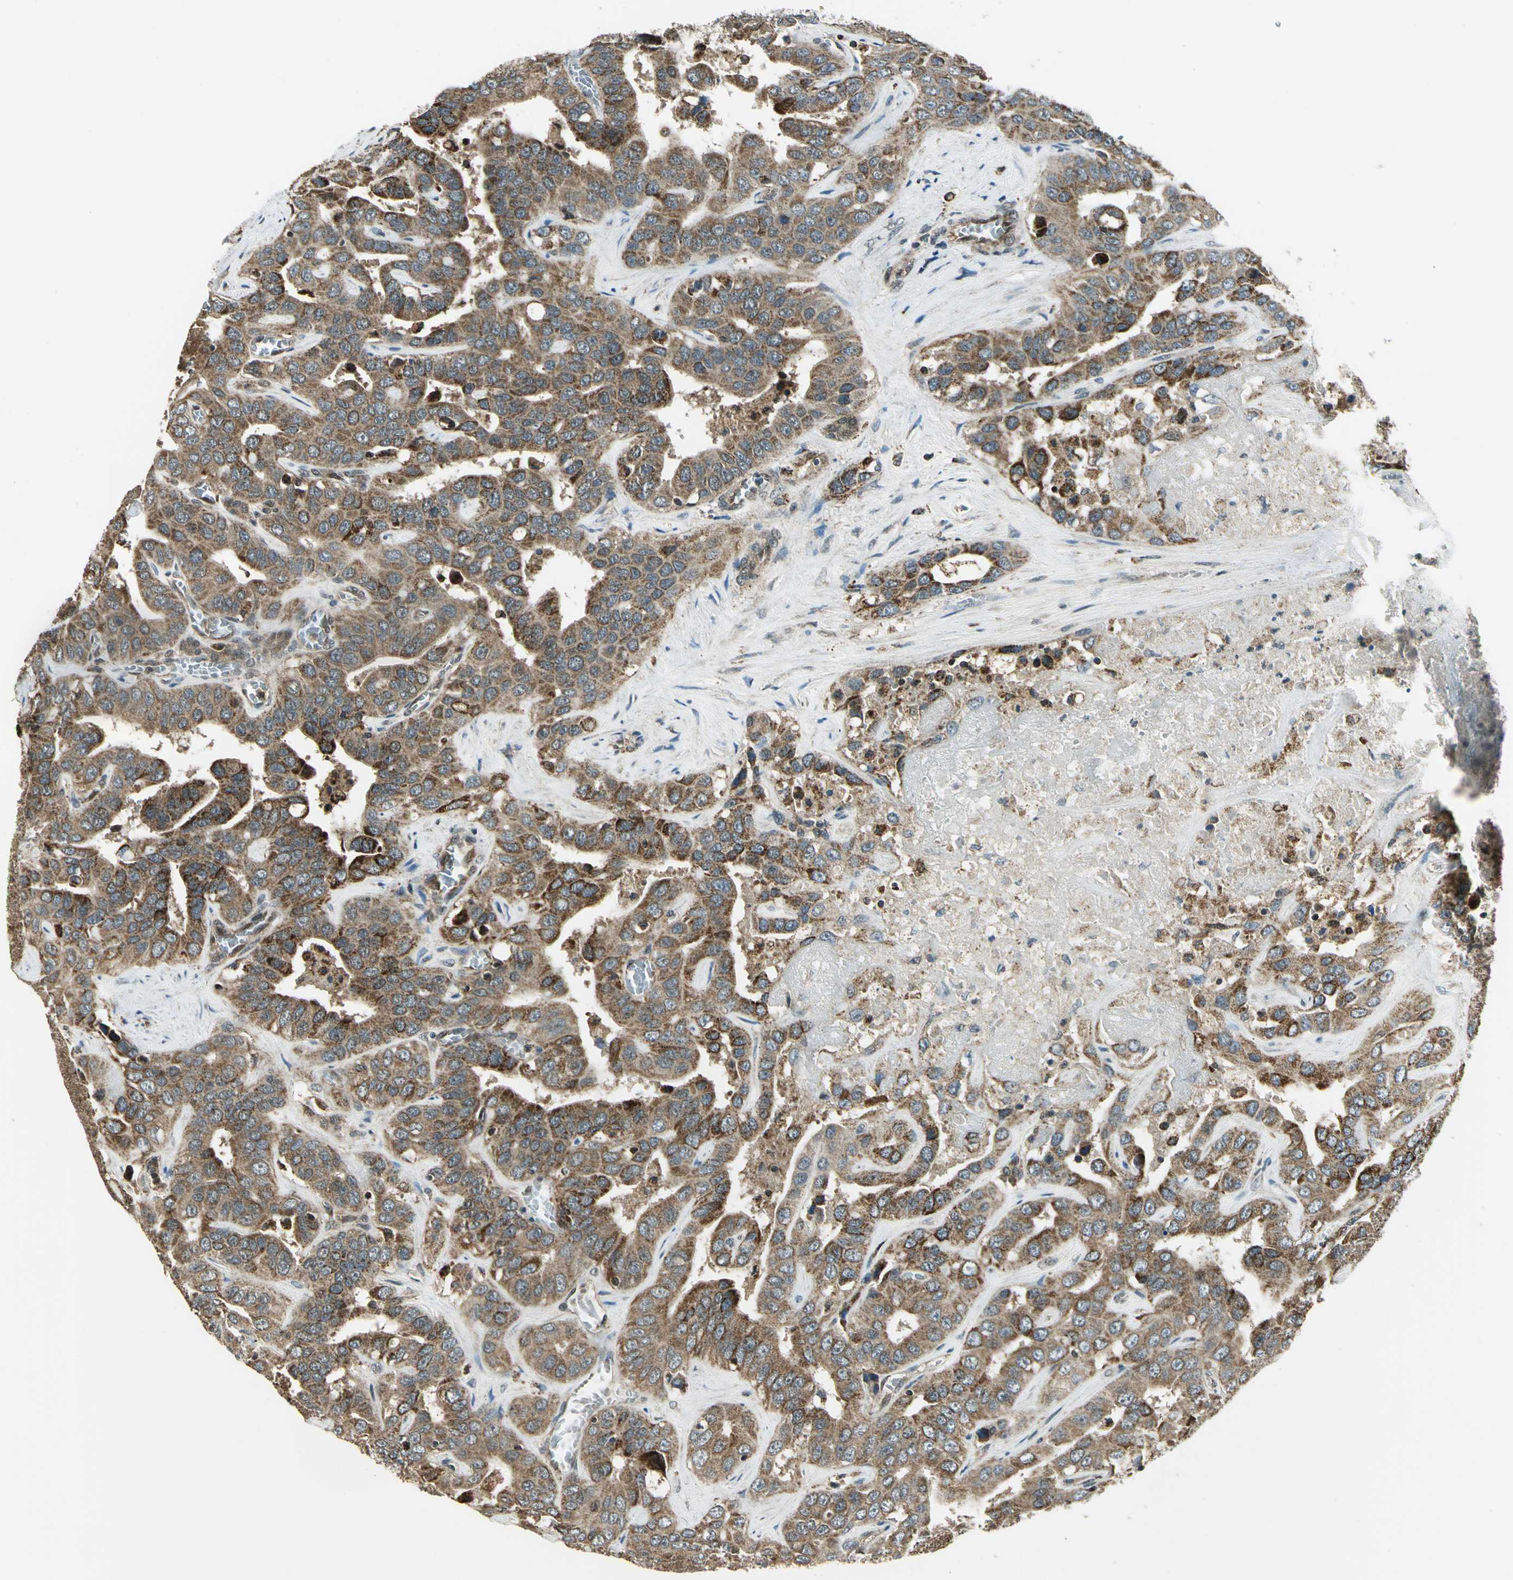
{"staining": {"intensity": "strong", "quantity": ">75%", "location": "cytoplasmic/membranous"}, "tissue": "liver cancer", "cell_type": "Tumor cells", "image_type": "cancer", "snomed": [{"axis": "morphology", "description": "Cholangiocarcinoma"}, {"axis": "topography", "description": "Liver"}], "caption": "The image demonstrates staining of liver cancer (cholangiocarcinoma), revealing strong cytoplasmic/membranous protein positivity (brown color) within tumor cells.", "gene": "NUDT2", "patient": {"sex": "female", "age": 52}}